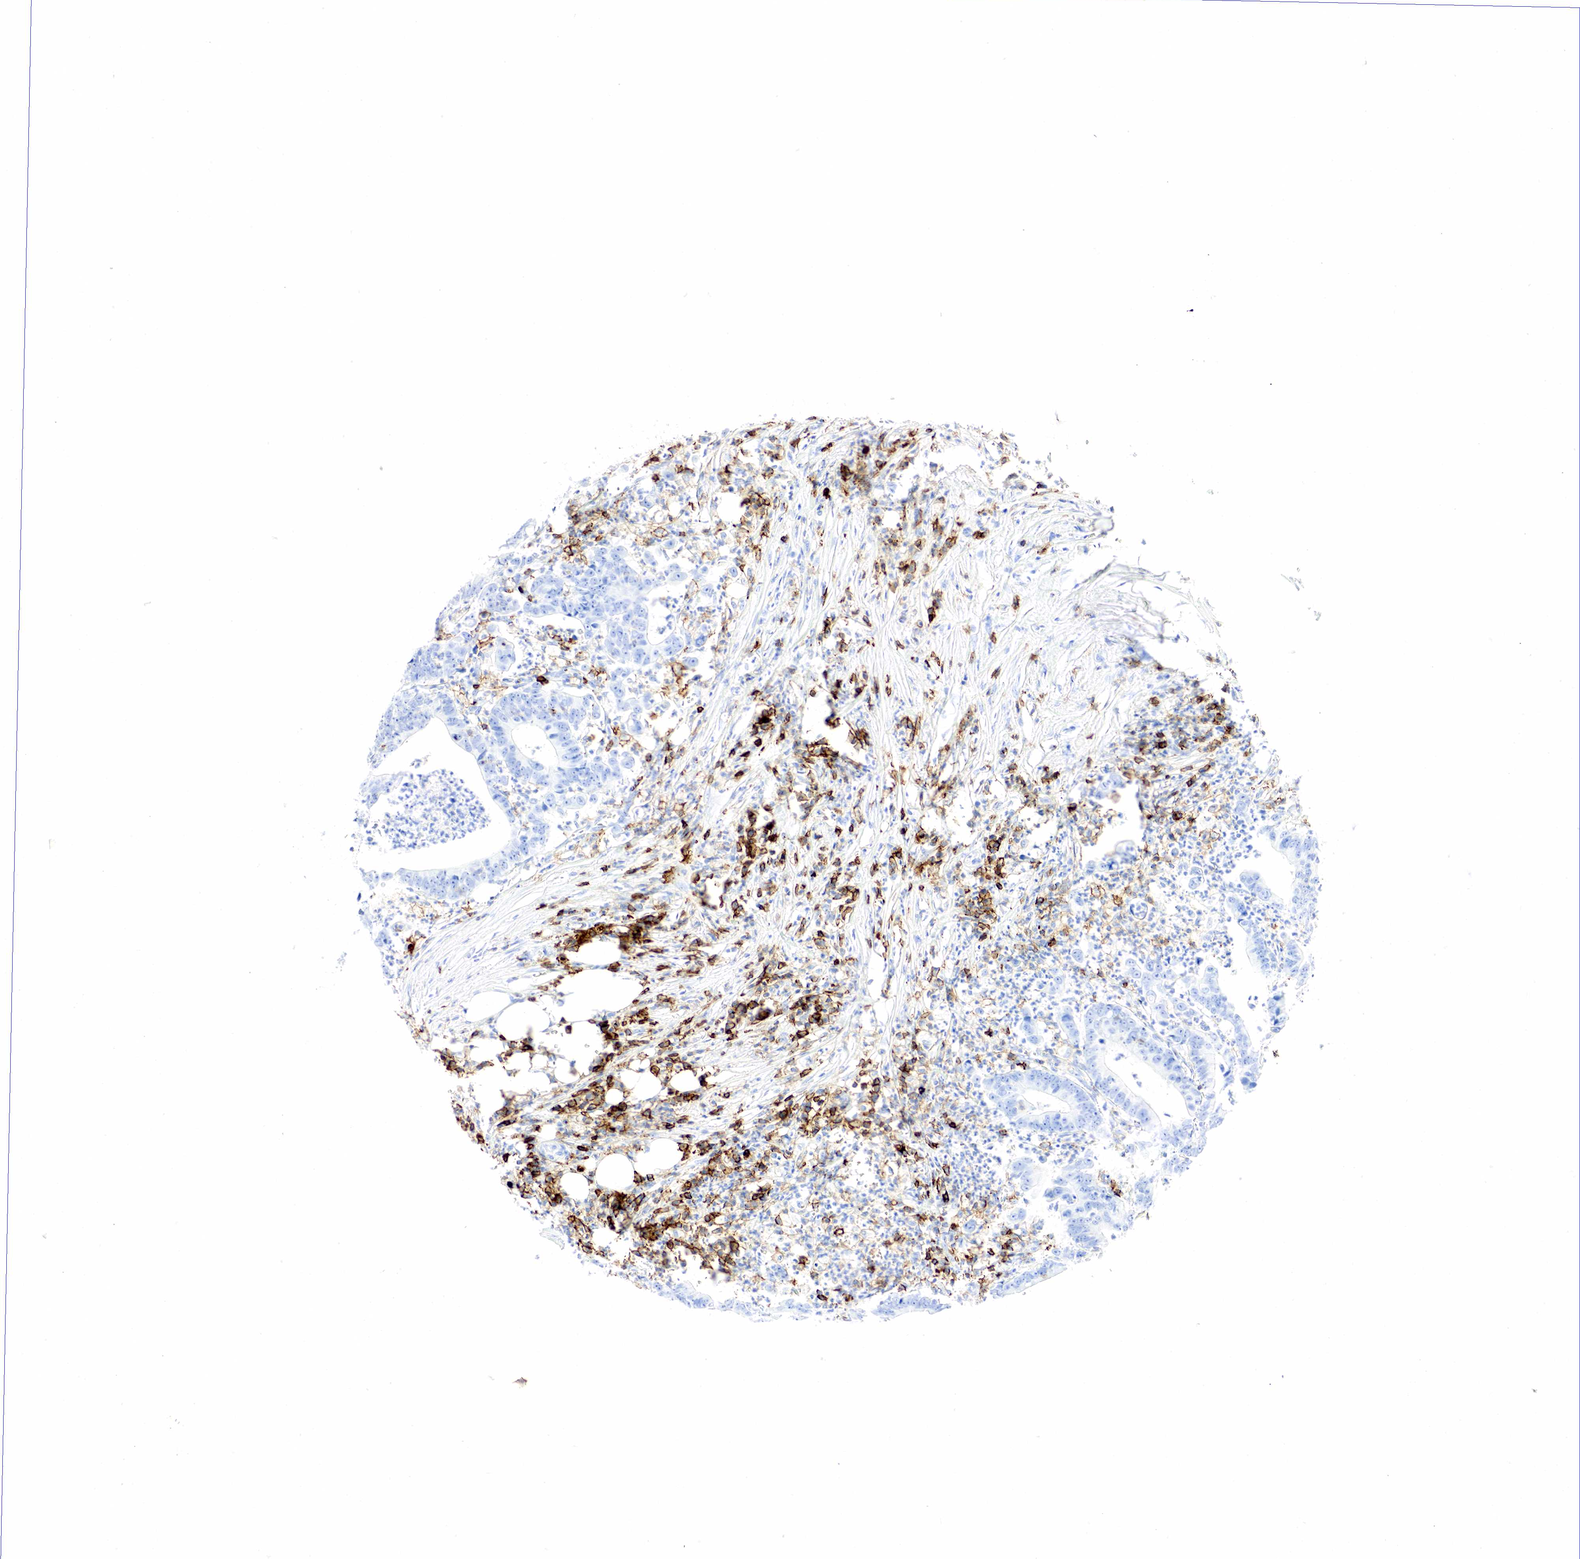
{"staining": {"intensity": "negative", "quantity": "none", "location": "none"}, "tissue": "colorectal cancer", "cell_type": "Tumor cells", "image_type": "cancer", "snomed": [{"axis": "morphology", "description": "Adenocarcinoma, NOS"}, {"axis": "topography", "description": "Colon"}], "caption": "Image shows no protein expression in tumor cells of colorectal adenocarcinoma tissue.", "gene": "PTPRC", "patient": {"sex": "female", "age": 76}}